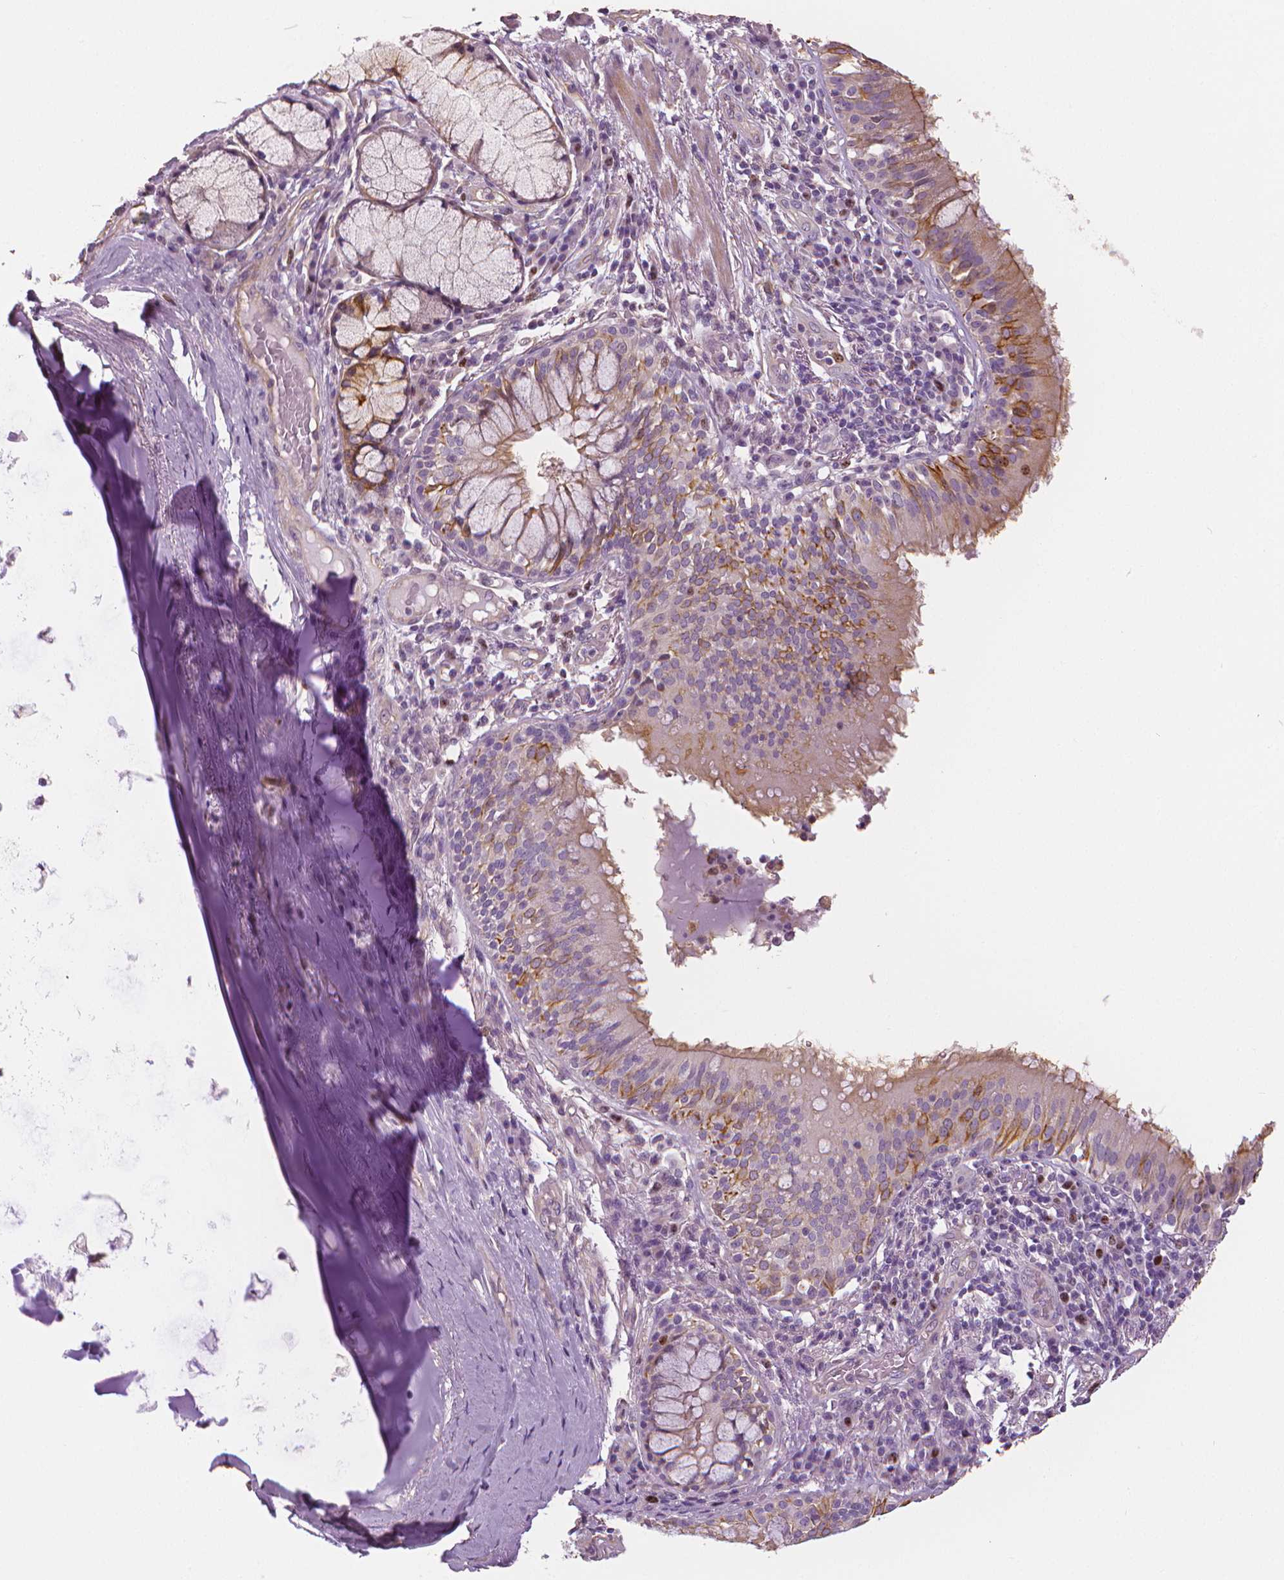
{"staining": {"intensity": "moderate", "quantity": "<25%", "location": "cytoplasmic/membranous"}, "tissue": "bronchus", "cell_type": "Respiratory epithelial cells", "image_type": "normal", "snomed": [{"axis": "morphology", "description": "Normal tissue, NOS"}, {"axis": "topography", "description": "Cartilage tissue"}, {"axis": "topography", "description": "Bronchus"}], "caption": "High-power microscopy captured an immunohistochemistry image of unremarkable bronchus, revealing moderate cytoplasmic/membranous staining in about <25% of respiratory epithelial cells.", "gene": "MKI67", "patient": {"sex": "male", "age": 56}}